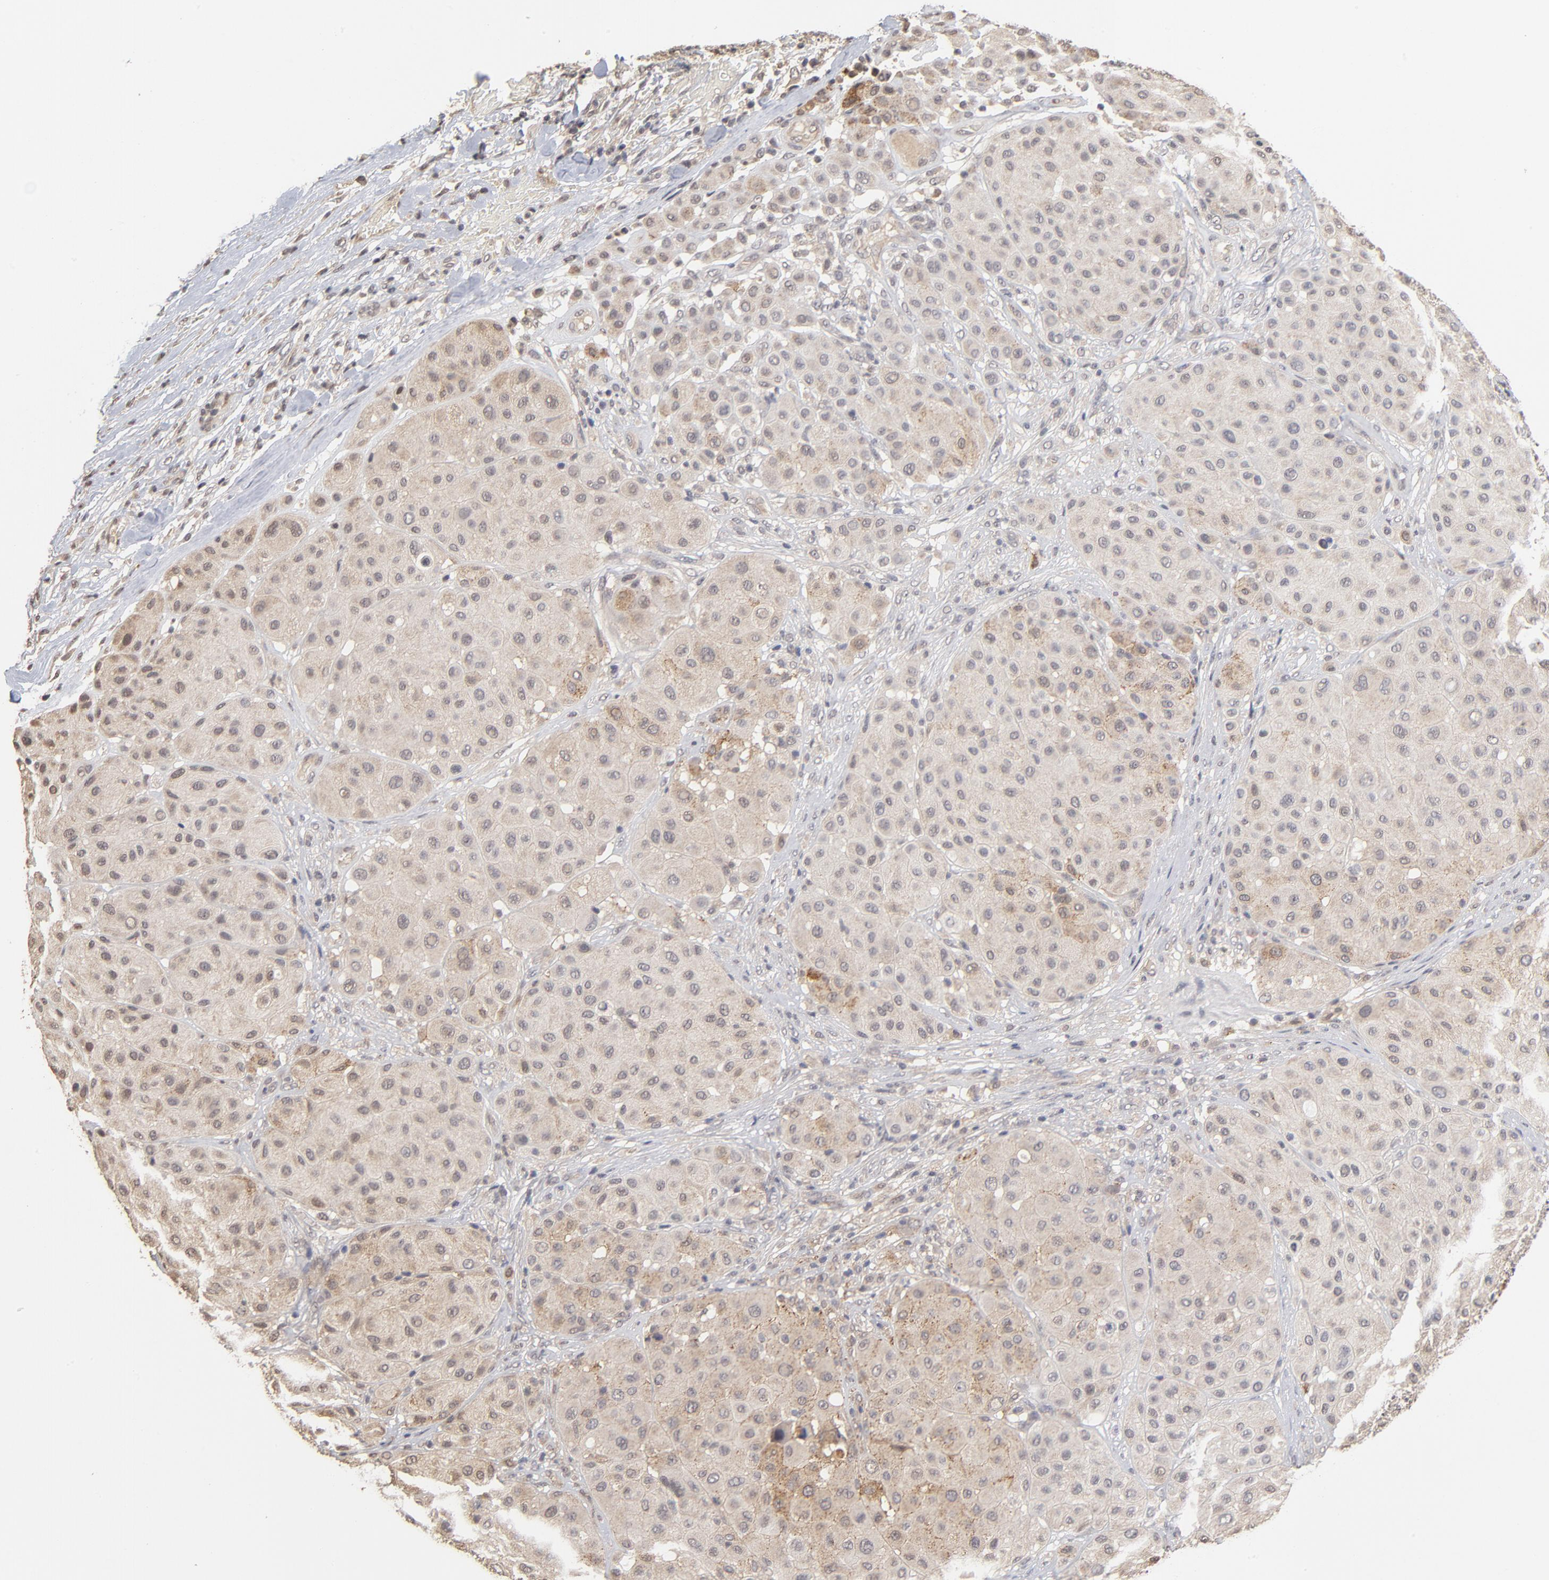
{"staining": {"intensity": "weak", "quantity": "25%-75%", "location": "cytoplasmic/membranous"}, "tissue": "melanoma", "cell_type": "Tumor cells", "image_type": "cancer", "snomed": [{"axis": "morphology", "description": "Normal tissue, NOS"}, {"axis": "morphology", "description": "Malignant melanoma, Metastatic site"}, {"axis": "topography", "description": "Skin"}], "caption": "The image displays immunohistochemical staining of melanoma. There is weak cytoplasmic/membranous expression is identified in approximately 25%-75% of tumor cells.", "gene": "ASB8", "patient": {"sex": "male", "age": 41}}